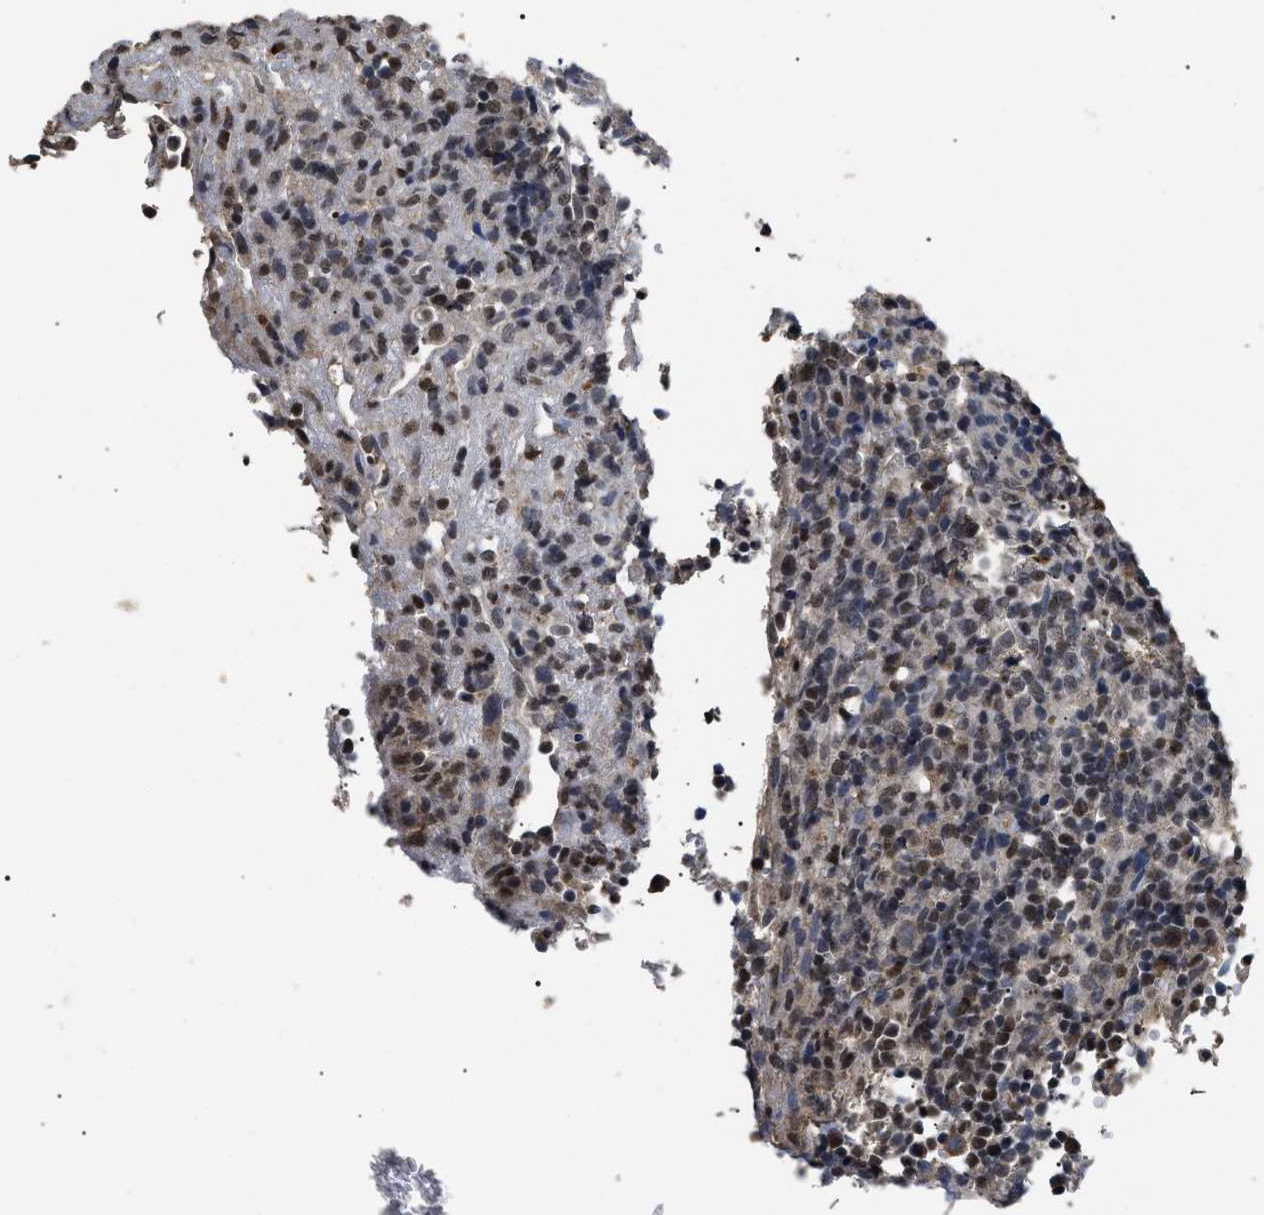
{"staining": {"intensity": "moderate", "quantity": "25%-75%", "location": "nuclear"}, "tissue": "lymphoma", "cell_type": "Tumor cells", "image_type": "cancer", "snomed": [{"axis": "morphology", "description": "Malignant lymphoma, non-Hodgkin's type, High grade"}, {"axis": "topography", "description": "Lymph node"}], "caption": "An IHC image of neoplastic tissue is shown. Protein staining in brown highlights moderate nuclear positivity in malignant lymphoma, non-Hodgkin's type (high-grade) within tumor cells.", "gene": "ANP32E", "patient": {"sex": "female", "age": 76}}